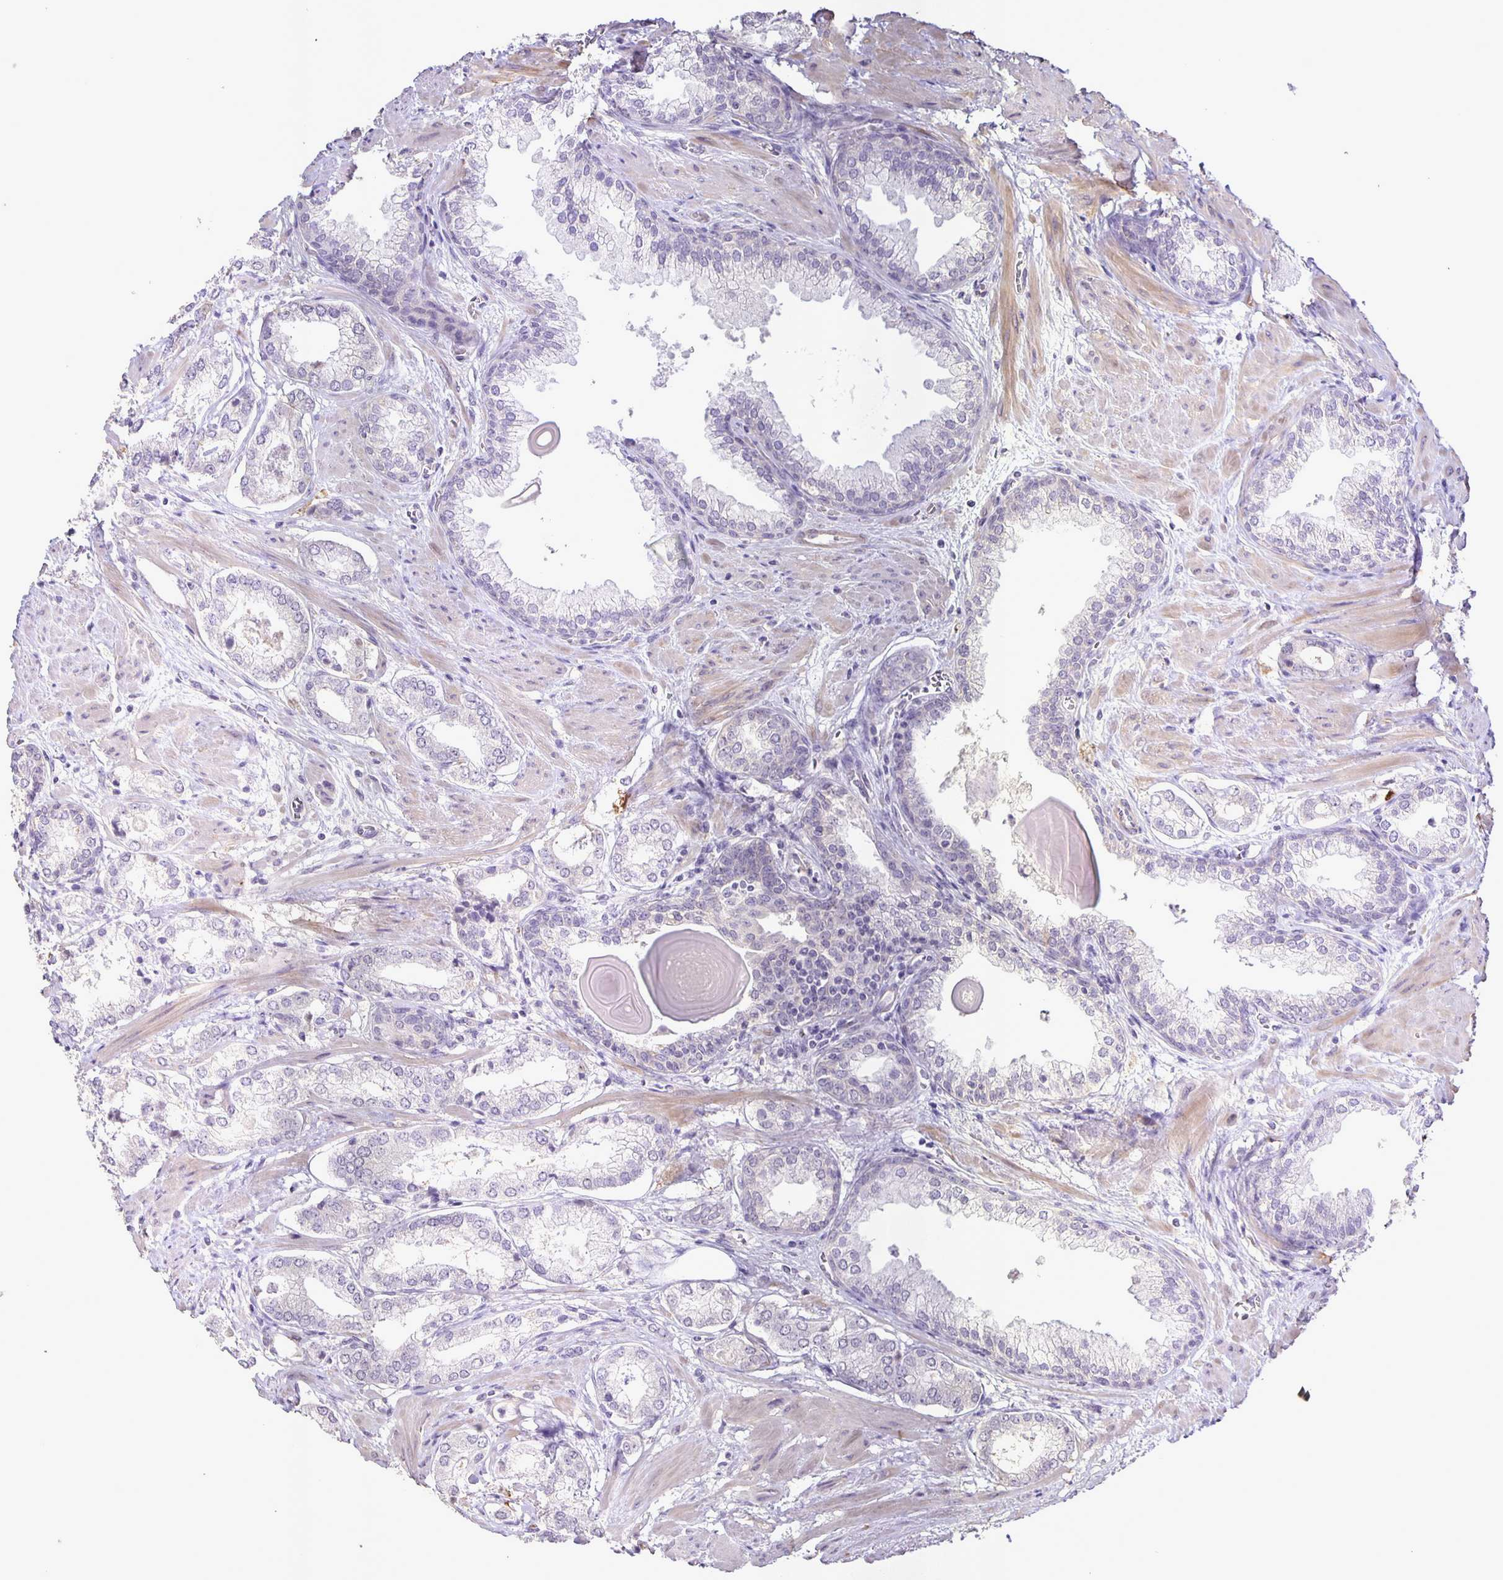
{"staining": {"intensity": "negative", "quantity": "none", "location": "none"}, "tissue": "prostate cancer", "cell_type": "Tumor cells", "image_type": "cancer", "snomed": [{"axis": "morphology", "description": "Adenocarcinoma, Low grade"}, {"axis": "topography", "description": "Prostate"}], "caption": "The photomicrograph demonstrates no significant staining in tumor cells of prostate adenocarcinoma (low-grade).", "gene": "SRCIN1", "patient": {"sex": "male", "age": 64}}